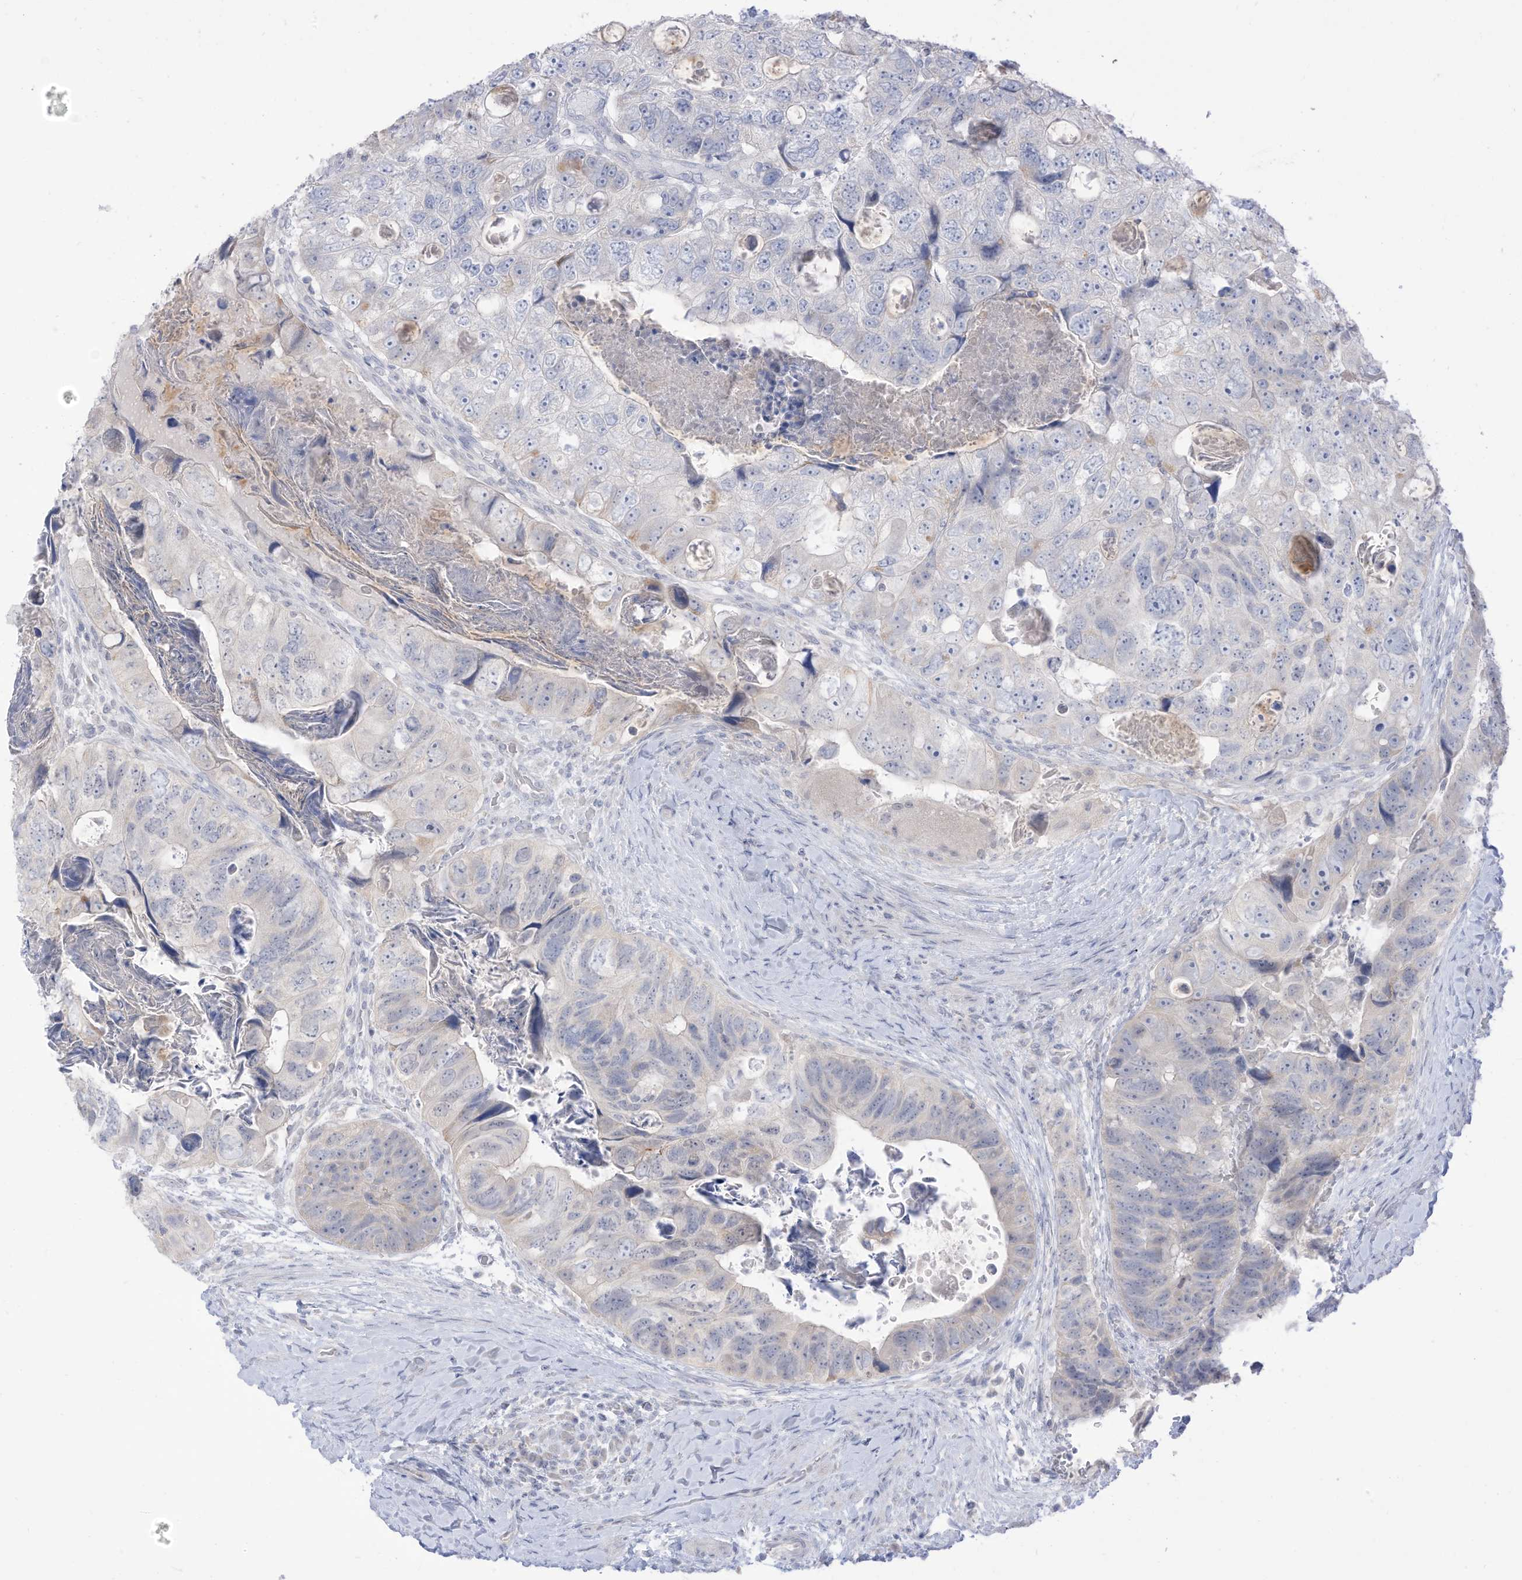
{"staining": {"intensity": "negative", "quantity": "none", "location": "none"}, "tissue": "colorectal cancer", "cell_type": "Tumor cells", "image_type": "cancer", "snomed": [{"axis": "morphology", "description": "Adenocarcinoma, NOS"}, {"axis": "topography", "description": "Rectum"}], "caption": "A micrograph of human colorectal cancer is negative for staining in tumor cells.", "gene": "OGT", "patient": {"sex": "male", "age": 59}}